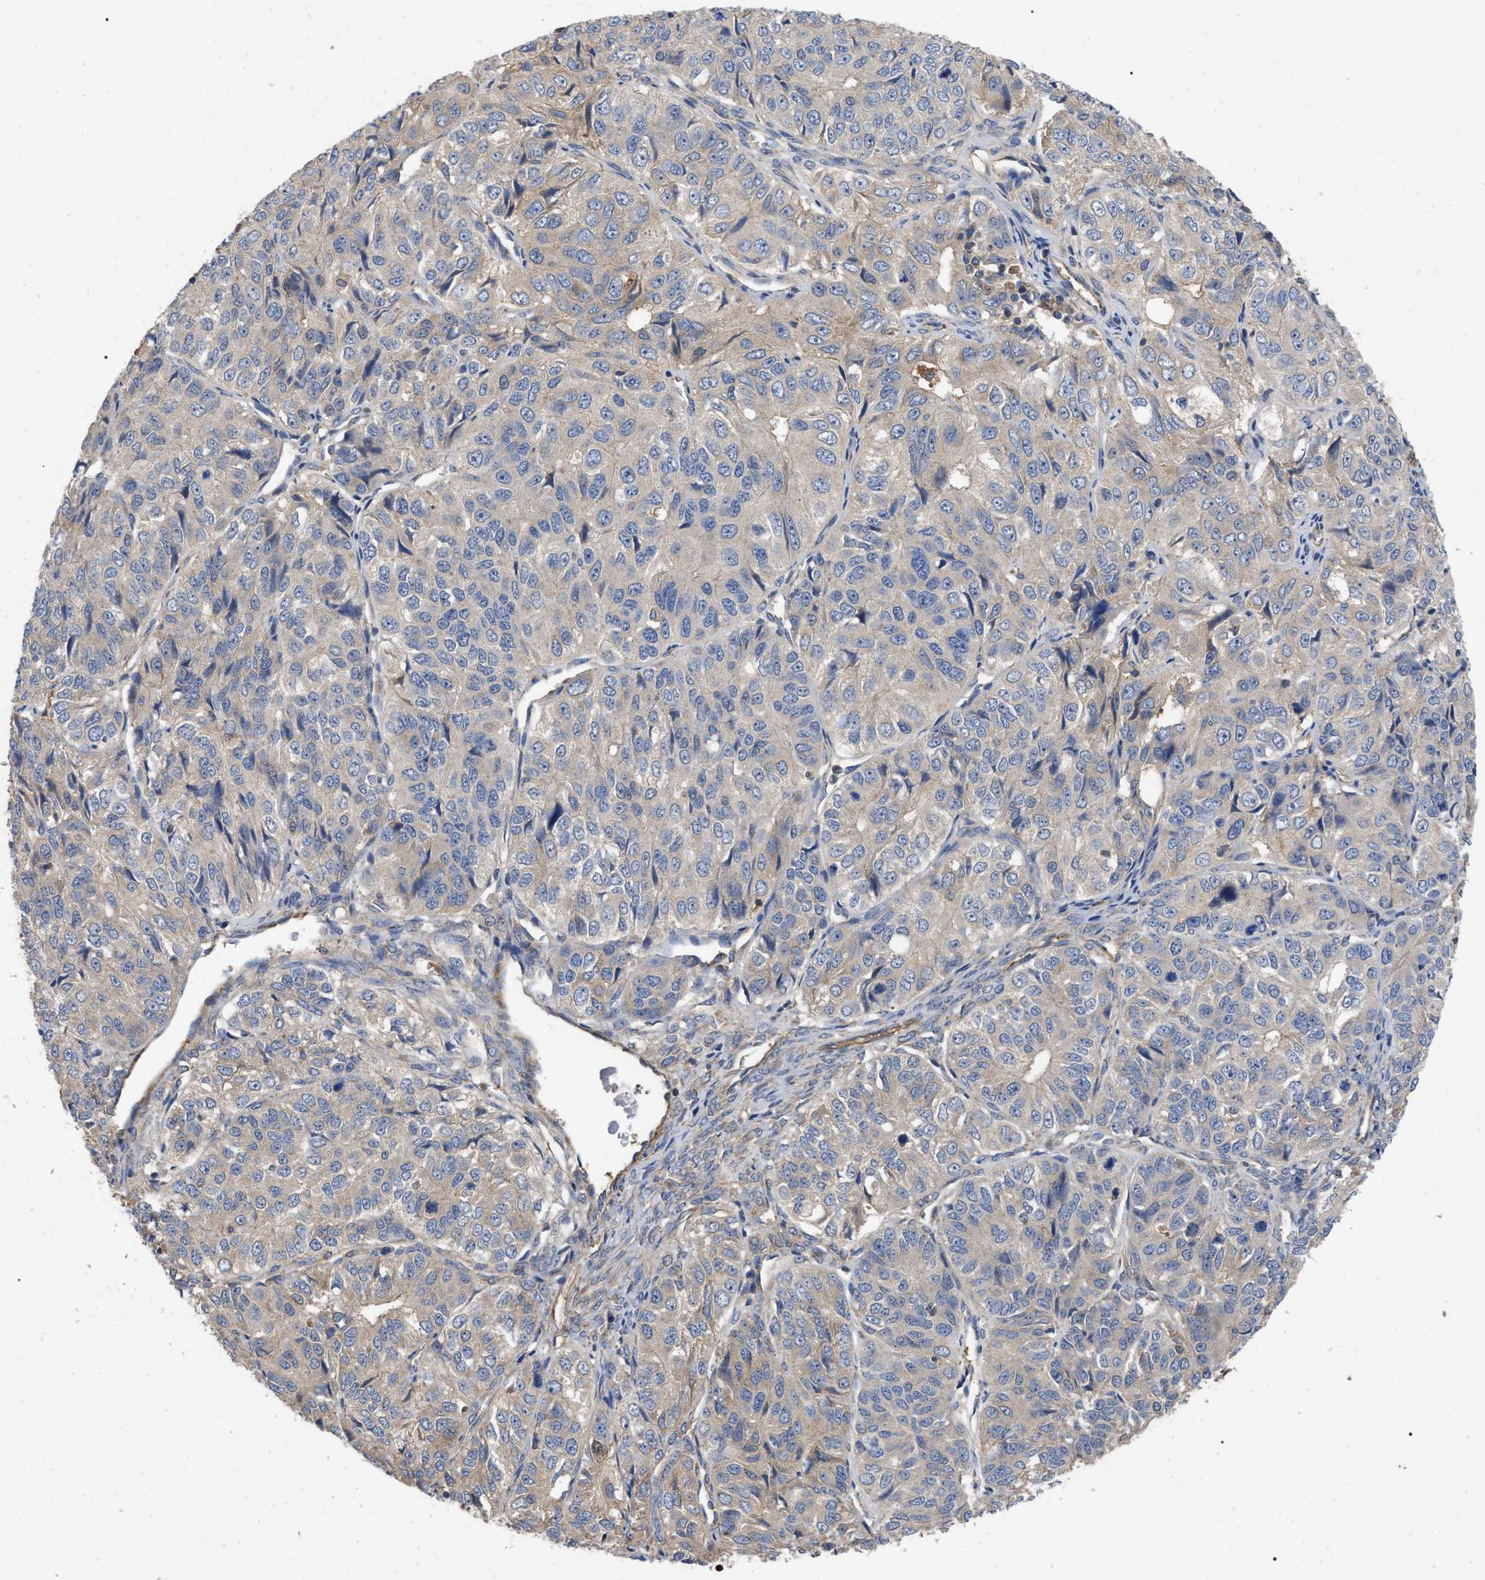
{"staining": {"intensity": "weak", "quantity": "<25%", "location": "cytoplasmic/membranous"}, "tissue": "ovarian cancer", "cell_type": "Tumor cells", "image_type": "cancer", "snomed": [{"axis": "morphology", "description": "Carcinoma, endometroid"}, {"axis": "topography", "description": "Ovary"}], "caption": "High magnification brightfield microscopy of ovarian endometroid carcinoma stained with DAB (3,3'-diaminobenzidine) (brown) and counterstained with hematoxylin (blue): tumor cells show no significant expression. Brightfield microscopy of immunohistochemistry (IHC) stained with DAB (3,3'-diaminobenzidine) (brown) and hematoxylin (blue), captured at high magnification.", "gene": "RABEP1", "patient": {"sex": "female", "age": 51}}